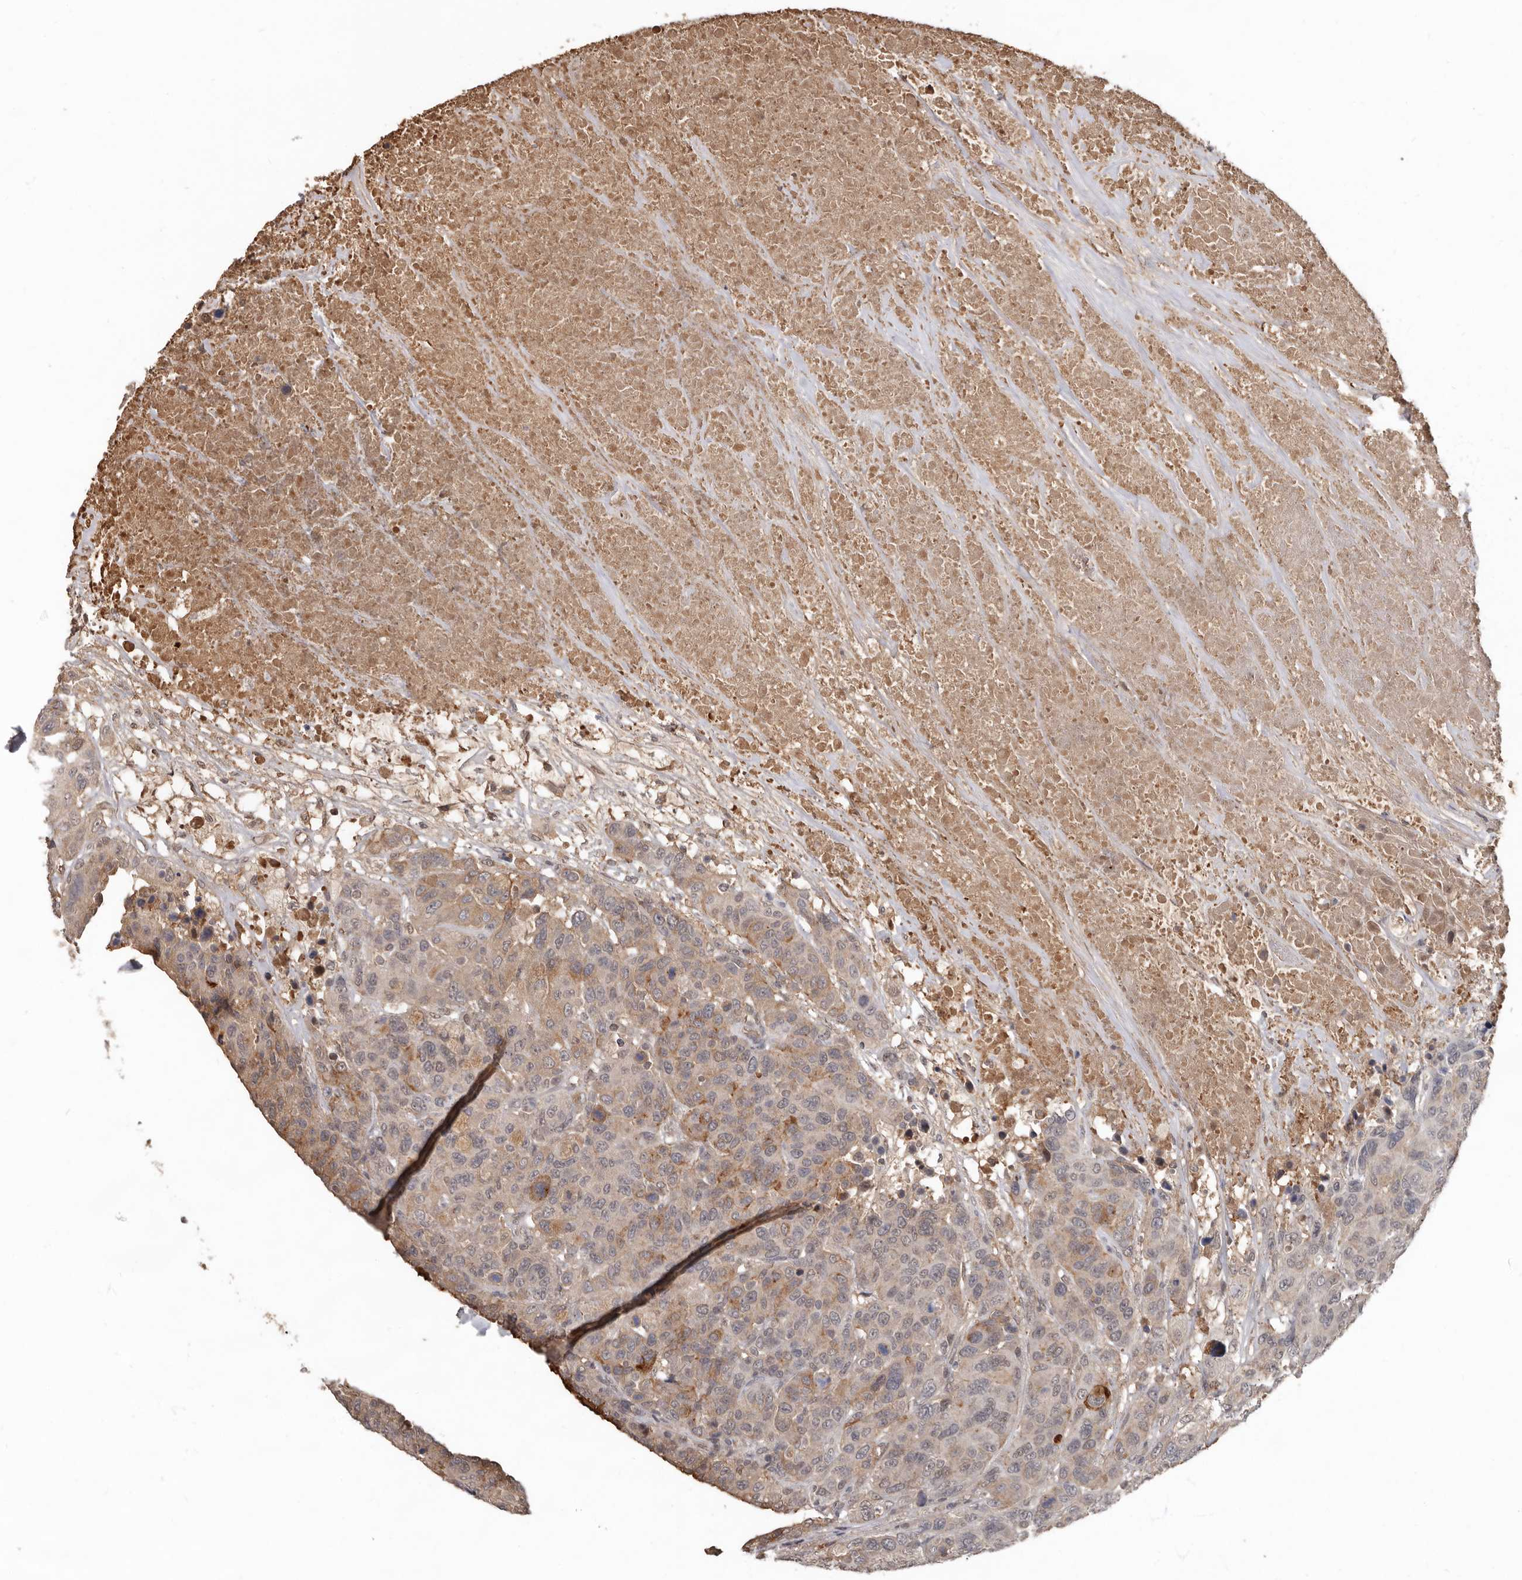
{"staining": {"intensity": "weak", "quantity": ">75%", "location": "cytoplasmic/membranous,nuclear"}, "tissue": "breast cancer", "cell_type": "Tumor cells", "image_type": "cancer", "snomed": [{"axis": "morphology", "description": "Duct carcinoma"}, {"axis": "topography", "description": "Breast"}], "caption": "Breast cancer stained with DAB (3,3'-diaminobenzidine) immunohistochemistry (IHC) reveals low levels of weak cytoplasmic/membranous and nuclear staining in approximately >75% of tumor cells.", "gene": "LRGUK", "patient": {"sex": "female", "age": 37}}